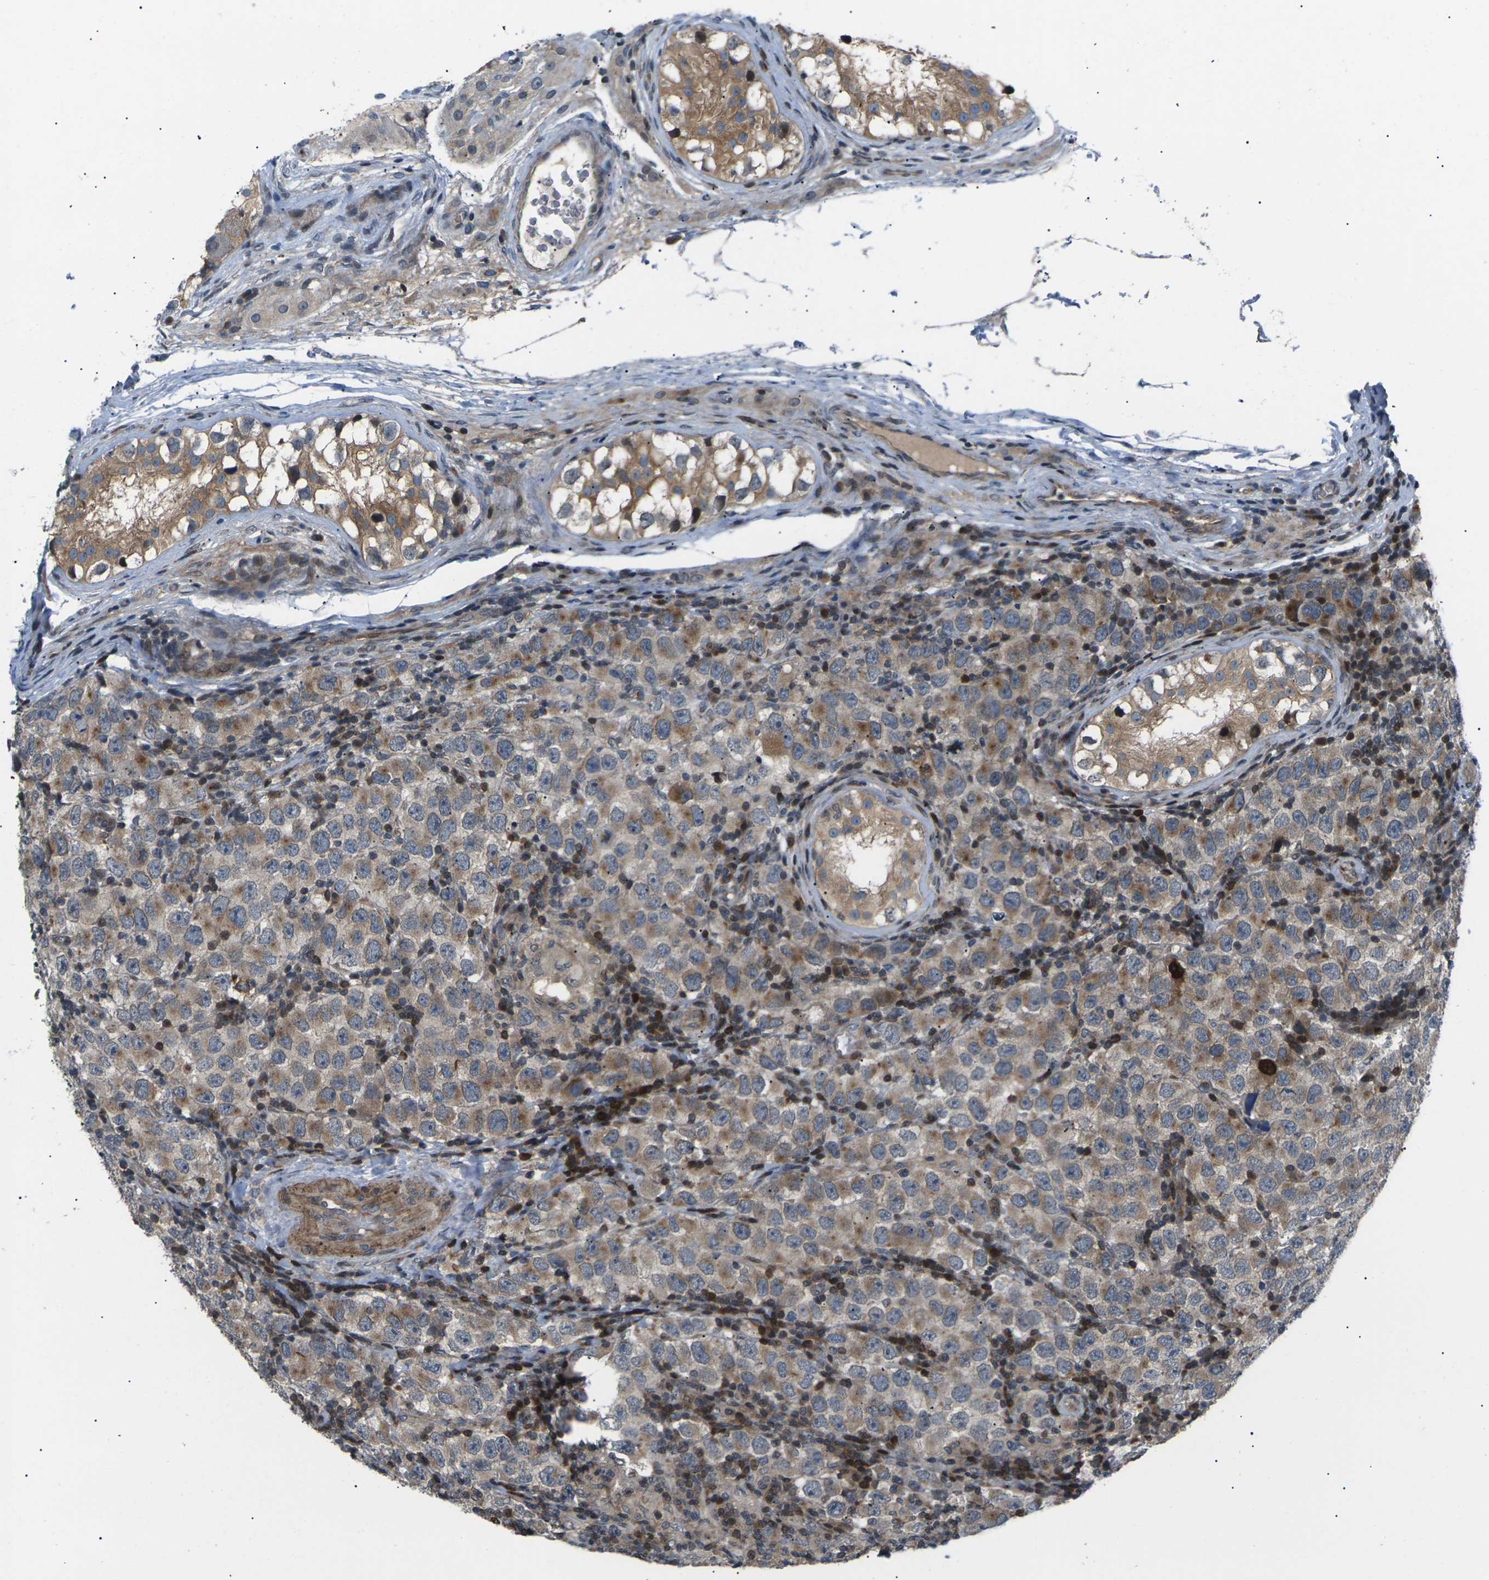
{"staining": {"intensity": "moderate", "quantity": ">75%", "location": "cytoplasmic/membranous"}, "tissue": "testis cancer", "cell_type": "Tumor cells", "image_type": "cancer", "snomed": [{"axis": "morphology", "description": "Carcinoma, Embryonal, NOS"}, {"axis": "topography", "description": "Testis"}], "caption": "Protein expression analysis of human testis cancer (embryonal carcinoma) reveals moderate cytoplasmic/membranous staining in about >75% of tumor cells.", "gene": "RPS6KA3", "patient": {"sex": "male", "age": 21}}